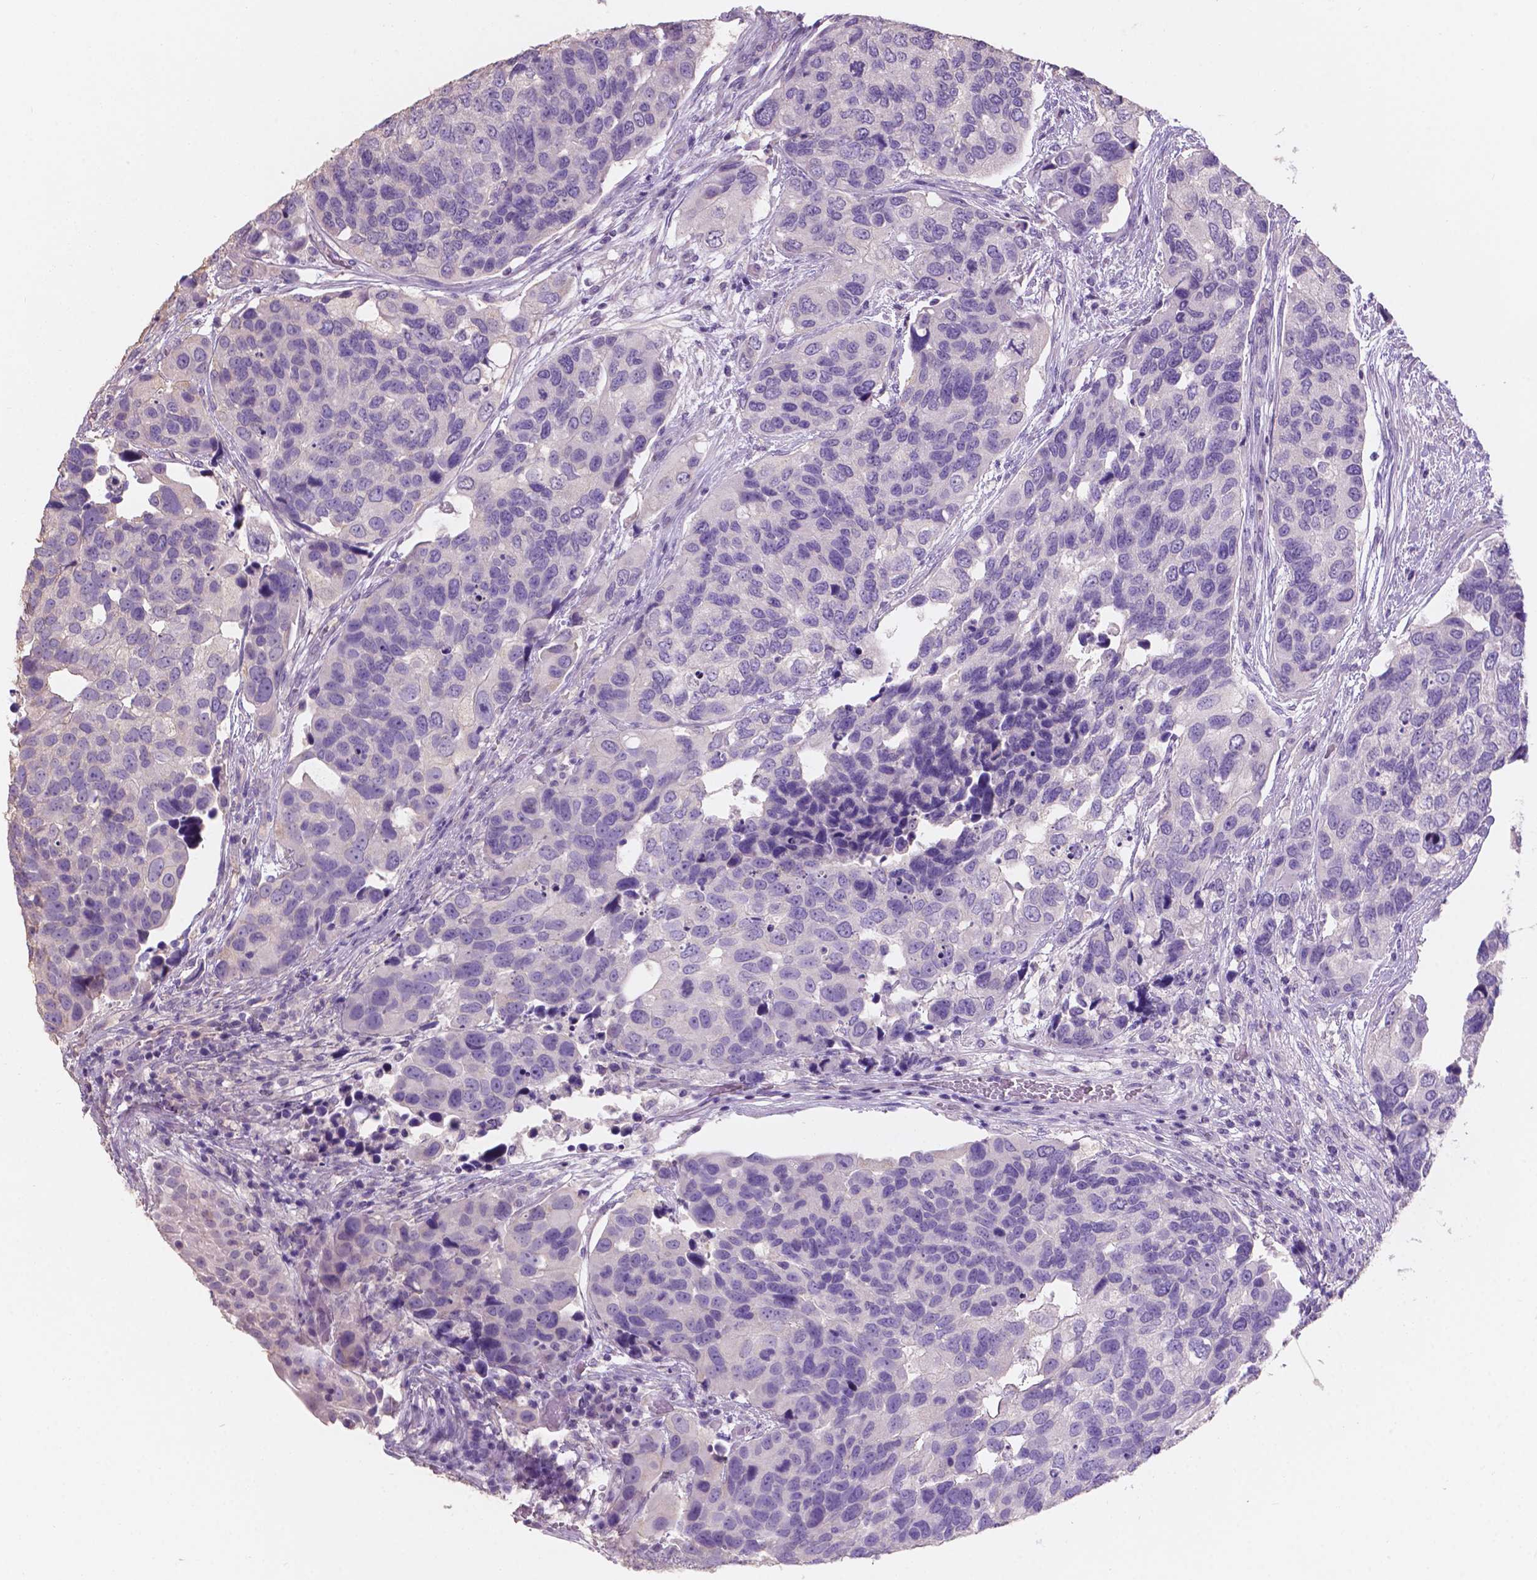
{"staining": {"intensity": "negative", "quantity": "none", "location": "none"}, "tissue": "urothelial cancer", "cell_type": "Tumor cells", "image_type": "cancer", "snomed": [{"axis": "morphology", "description": "Urothelial carcinoma, High grade"}, {"axis": "topography", "description": "Urinary bladder"}], "caption": "This is an immunohistochemistry image of high-grade urothelial carcinoma. There is no expression in tumor cells.", "gene": "SBSN", "patient": {"sex": "male", "age": 60}}